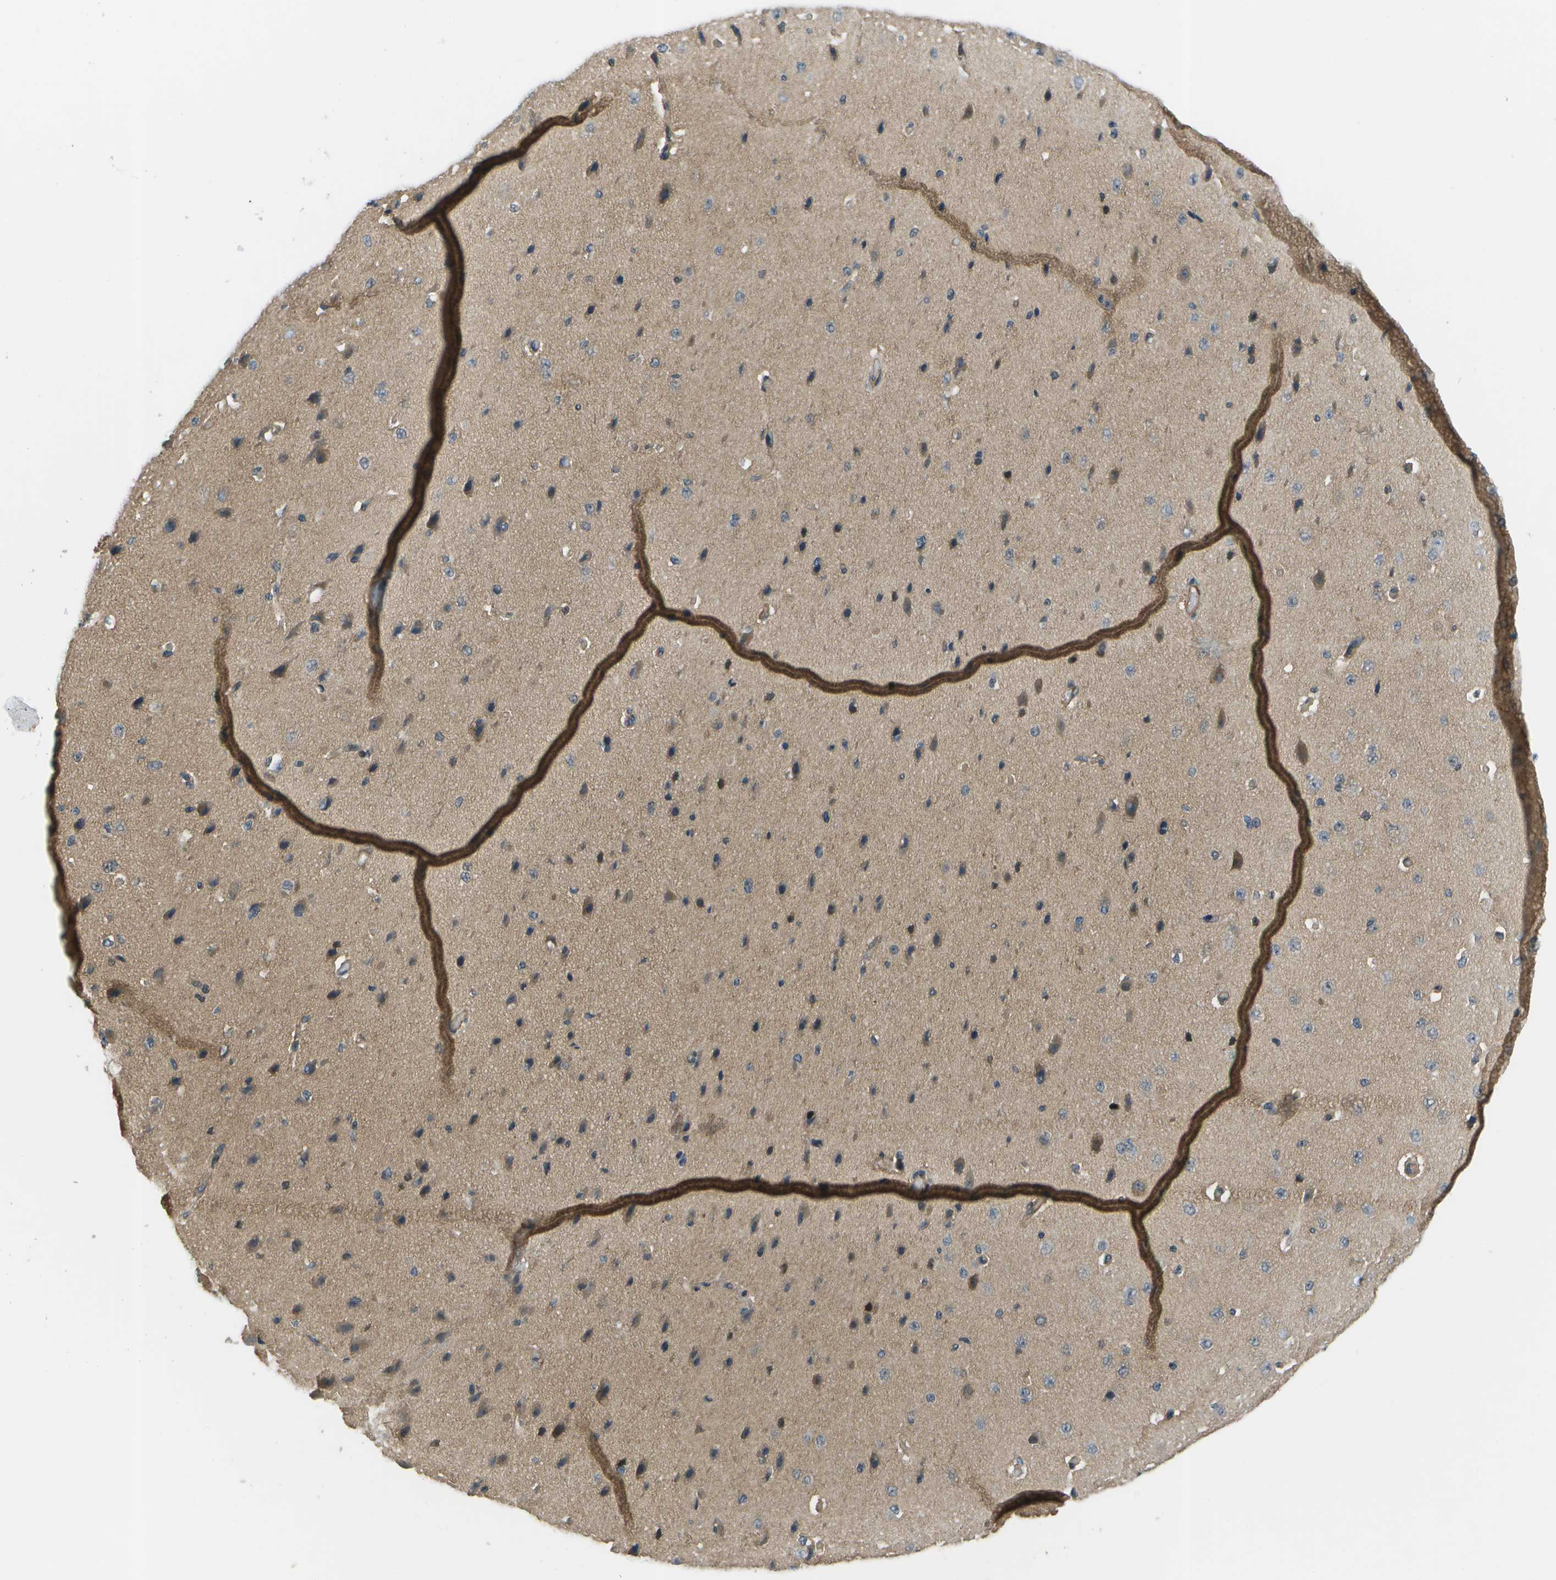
{"staining": {"intensity": "negative", "quantity": "none", "location": "none"}, "tissue": "cerebral cortex", "cell_type": "Endothelial cells", "image_type": "normal", "snomed": [{"axis": "morphology", "description": "Normal tissue, NOS"}, {"axis": "morphology", "description": "Developmental malformation"}, {"axis": "topography", "description": "Cerebral cortex"}], "caption": "IHC image of normal cerebral cortex: human cerebral cortex stained with DAB demonstrates no significant protein staining in endothelial cells. Nuclei are stained in blue.", "gene": "ENPP5", "patient": {"sex": "female", "age": 30}}